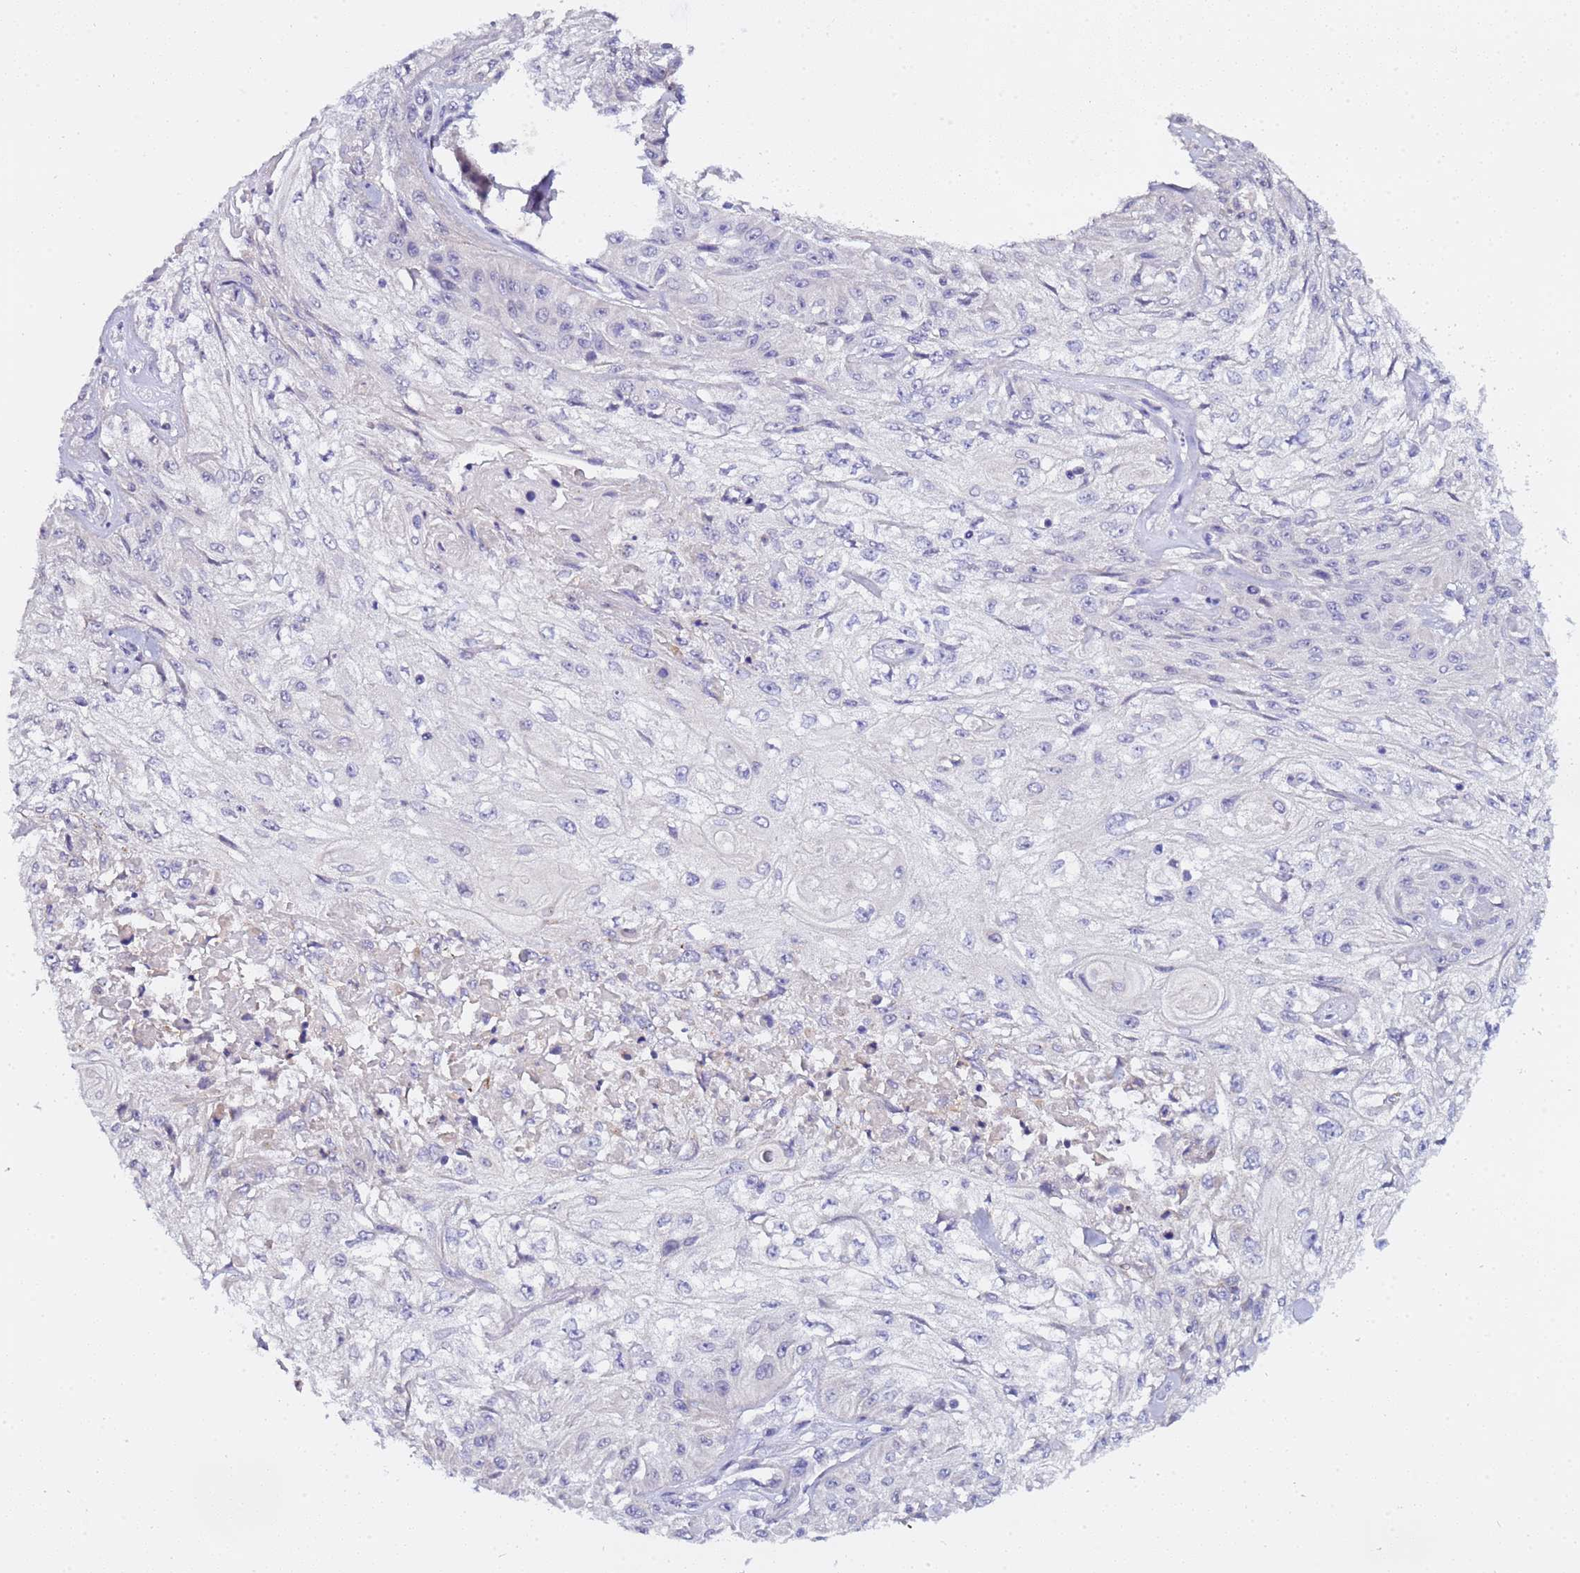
{"staining": {"intensity": "negative", "quantity": "none", "location": "none"}, "tissue": "skin cancer", "cell_type": "Tumor cells", "image_type": "cancer", "snomed": [{"axis": "morphology", "description": "Squamous cell carcinoma, NOS"}, {"axis": "morphology", "description": "Squamous cell carcinoma, metastatic, NOS"}, {"axis": "topography", "description": "Skin"}, {"axis": "topography", "description": "Lymph node"}], "caption": "There is no significant positivity in tumor cells of squamous cell carcinoma (skin).", "gene": "ELMOD2", "patient": {"sex": "male", "age": 75}}